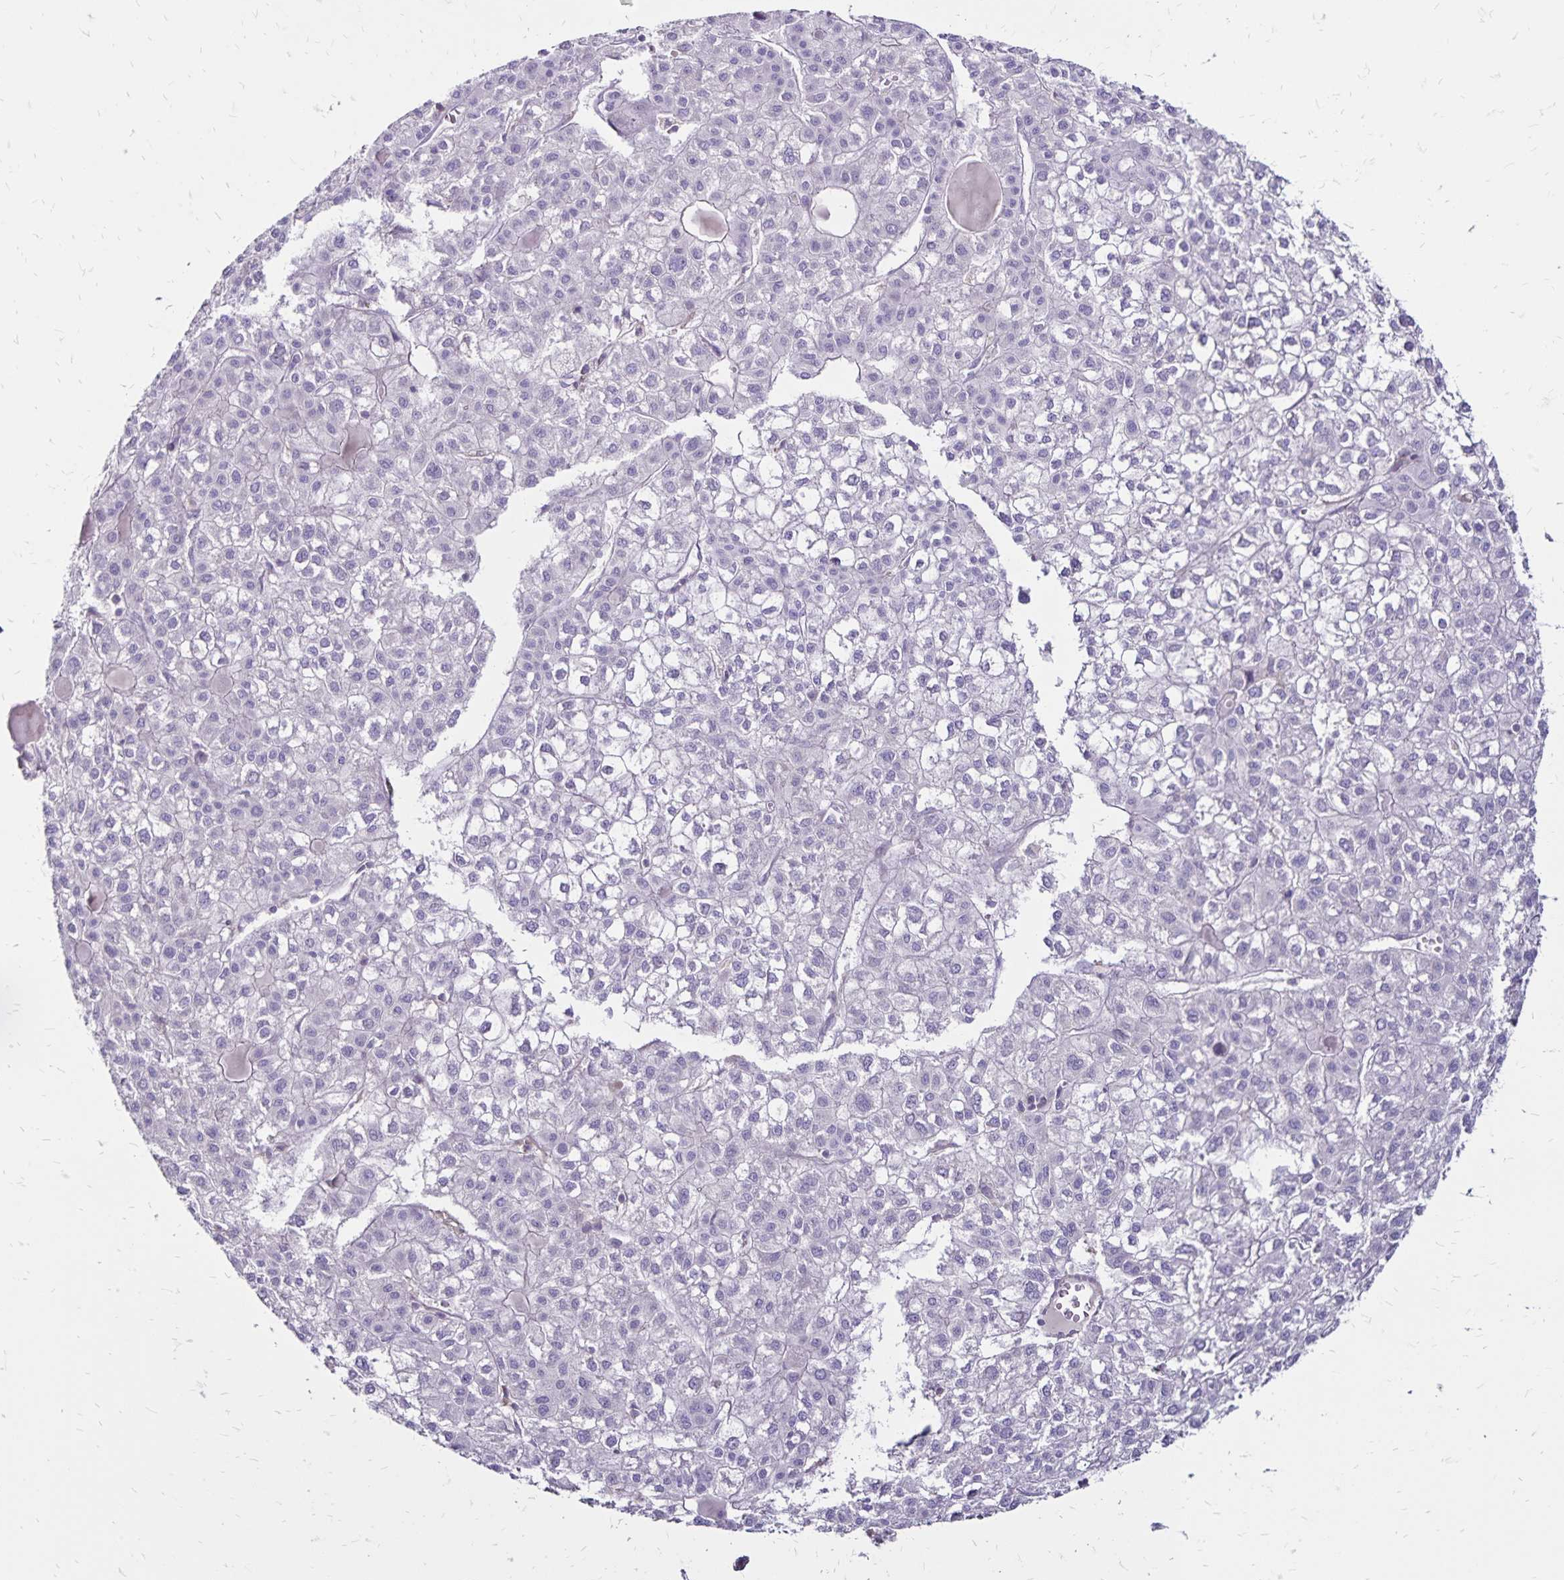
{"staining": {"intensity": "negative", "quantity": "none", "location": "none"}, "tissue": "liver cancer", "cell_type": "Tumor cells", "image_type": "cancer", "snomed": [{"axis": "morphology", "description": "Carcinoma, Hepatocellular, NOS"}, {"axis": "topography", "description": "Liver"}], "caption": "Tumor cells are negative for brown protein staining in liver cancer.", "gene": "FSD1", "patient": {"sex": "female", "age": 43}}